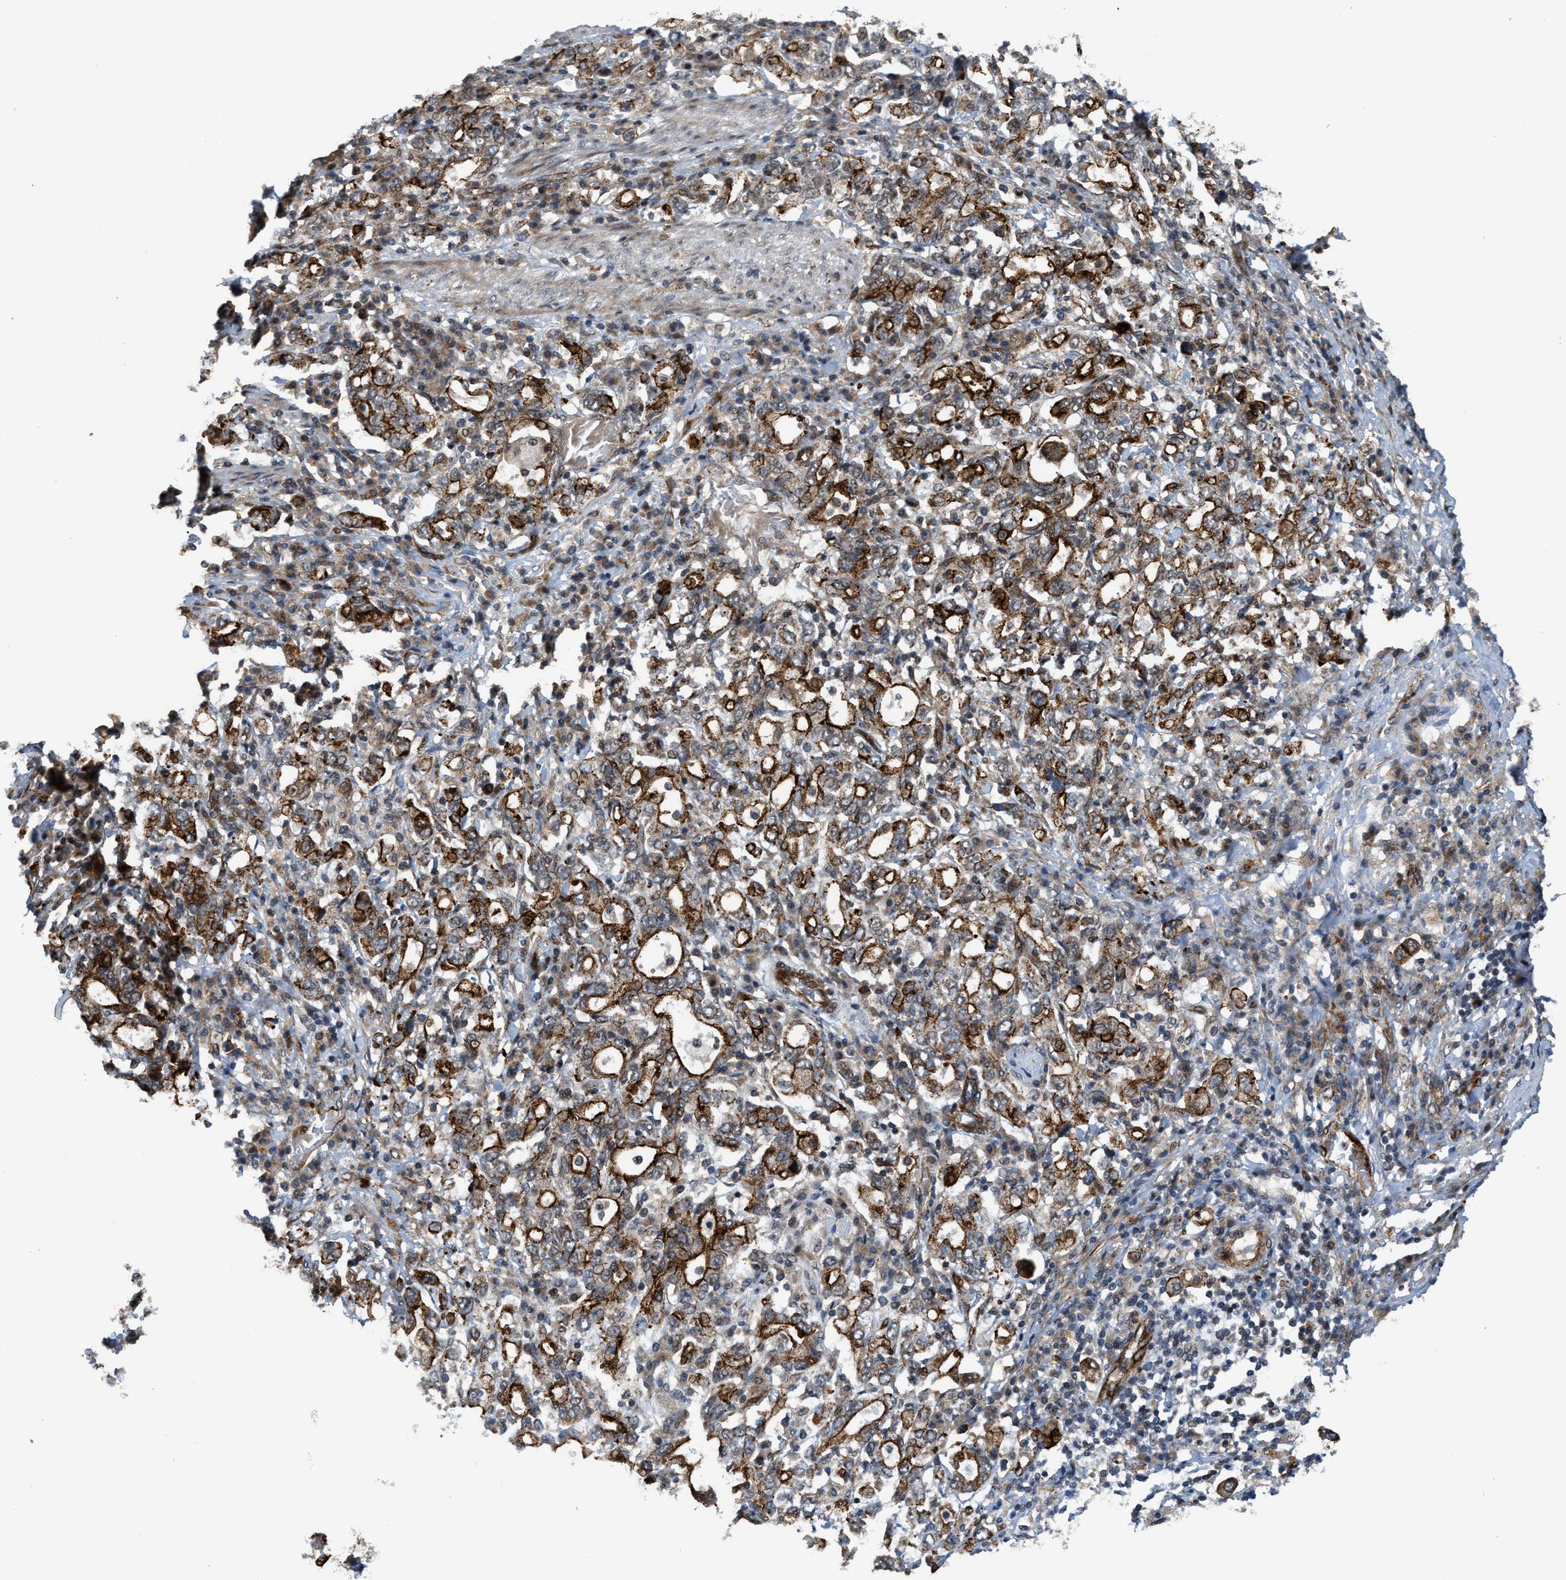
{"staining": {"intensity": "strong", "quantity": ">75%", "location": "cytoplasmic/membranous"}, "tissue": "stomach cancer", "cell_type": "Tumor cells", "image_type": "cancer", "snomed": [{"axis": "morphology", "description": "Adenocarcinoma, NOS"}, {"axis": "topography", "description": "Stomach, upper"}], "caption": "Immunohistochemical staining of human stomach cancer (adenocarcinoma) reveals strong cytoplasmic/membranous protein expression in approximately >75% of tumor cells. Nuclei are stained in blue.", "gene": "DPF2", "patient": {"sex": "male", "age": 62}}